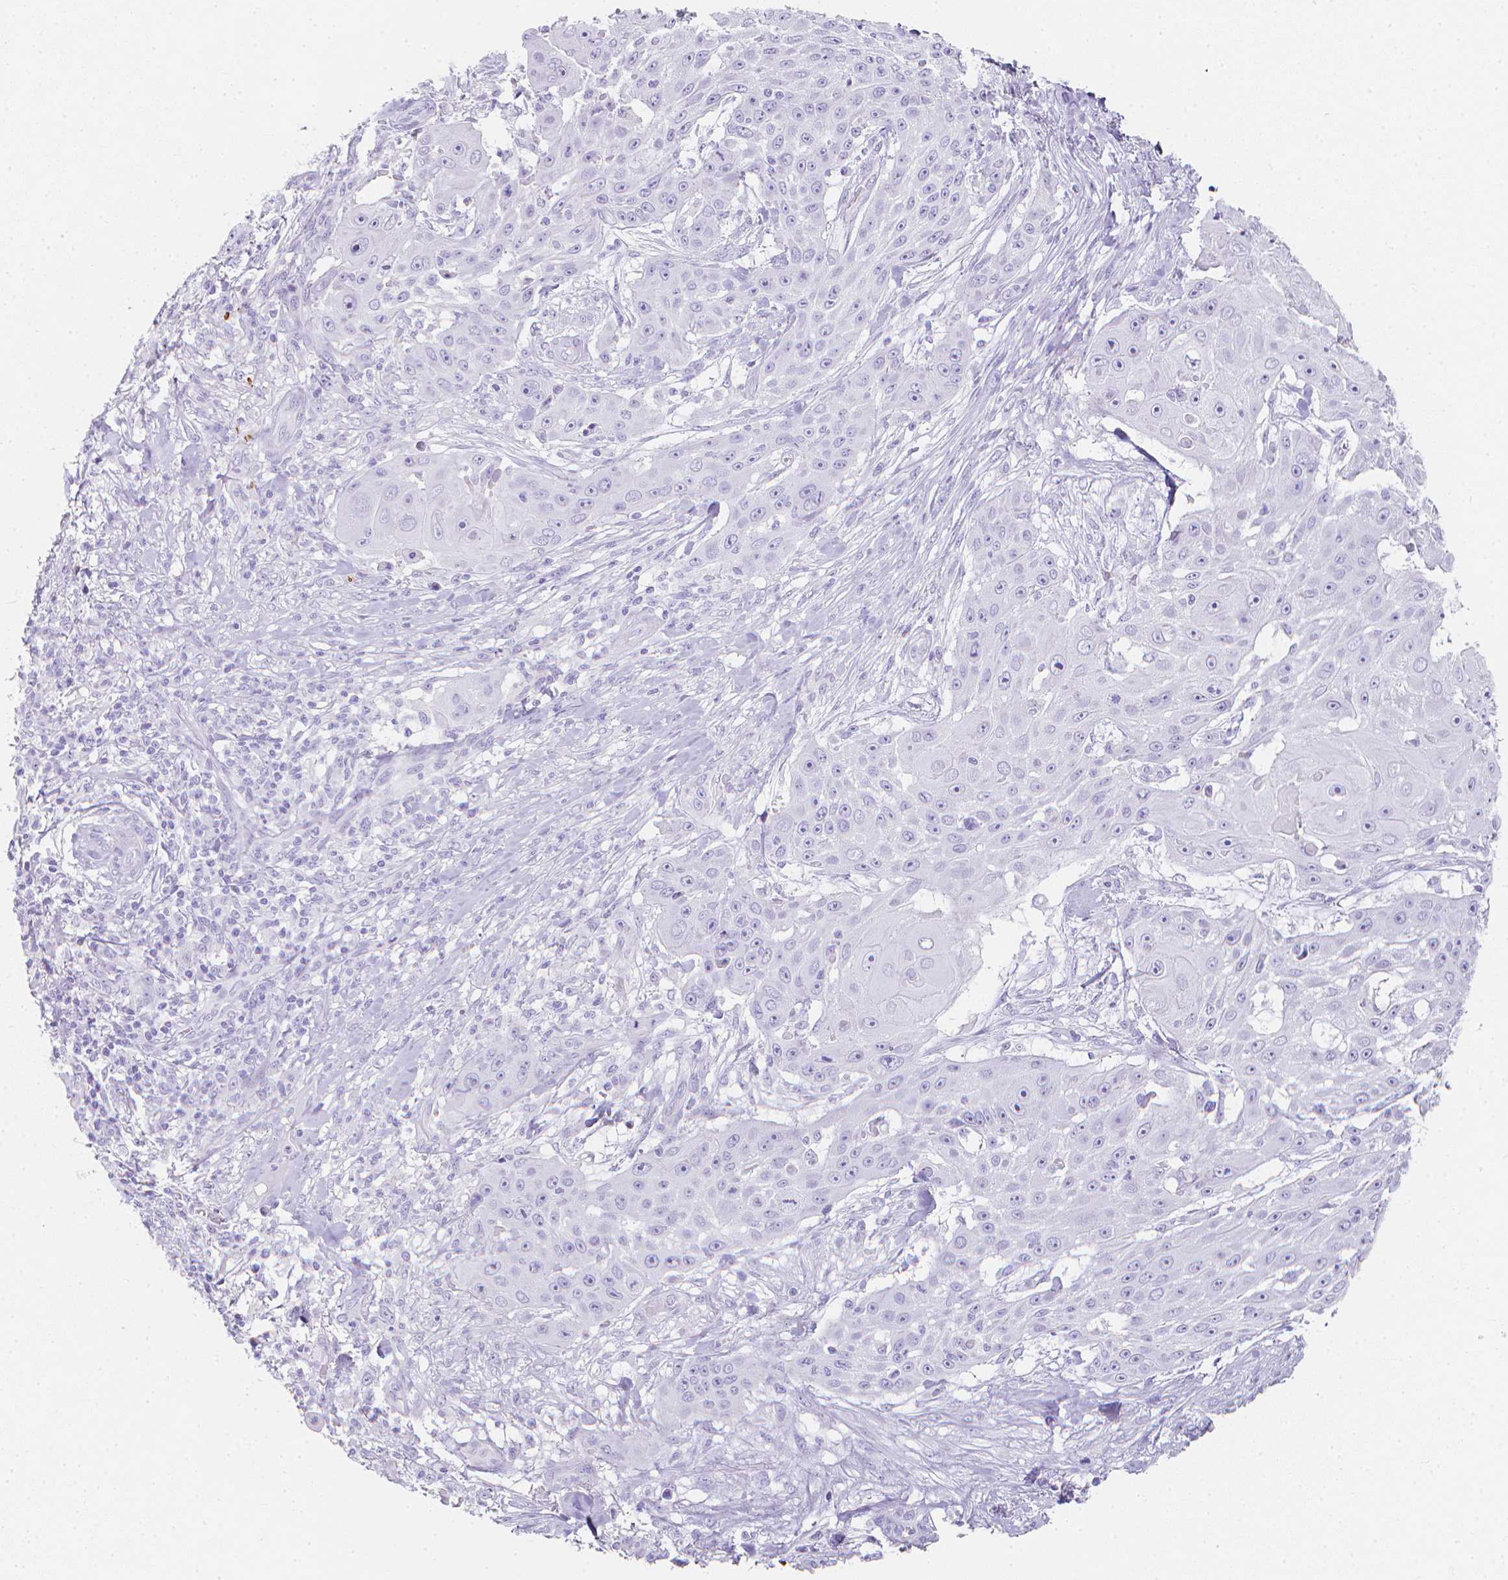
{"staining": {"intensity": "negative", "quantity": "none", "location": "none"}, "tissue": "skin cancer", "cell_type": "Tumor cells", "image_type": "cancer", "snomed": [{"axis": "morphology", "description": "Squamous cell carcinoma, NOS"}, {"axis": "topography", "description": "Skin"}], "caption": "High power microscopy photomicrograph of an immunohistochemistry (IHC) image of skin cancer (squamous cell carcinoma), revealing no significant expression in tumor cells. The staining was performed using DAB (3,3'-diaminobenzidine) to visualize the protein expression in brown, while the nuclei were stained in blue with hematoxylin (Magnification: 20x).", "gene": "LGALS4", "patient": {"sex": "female", "age": 86}}